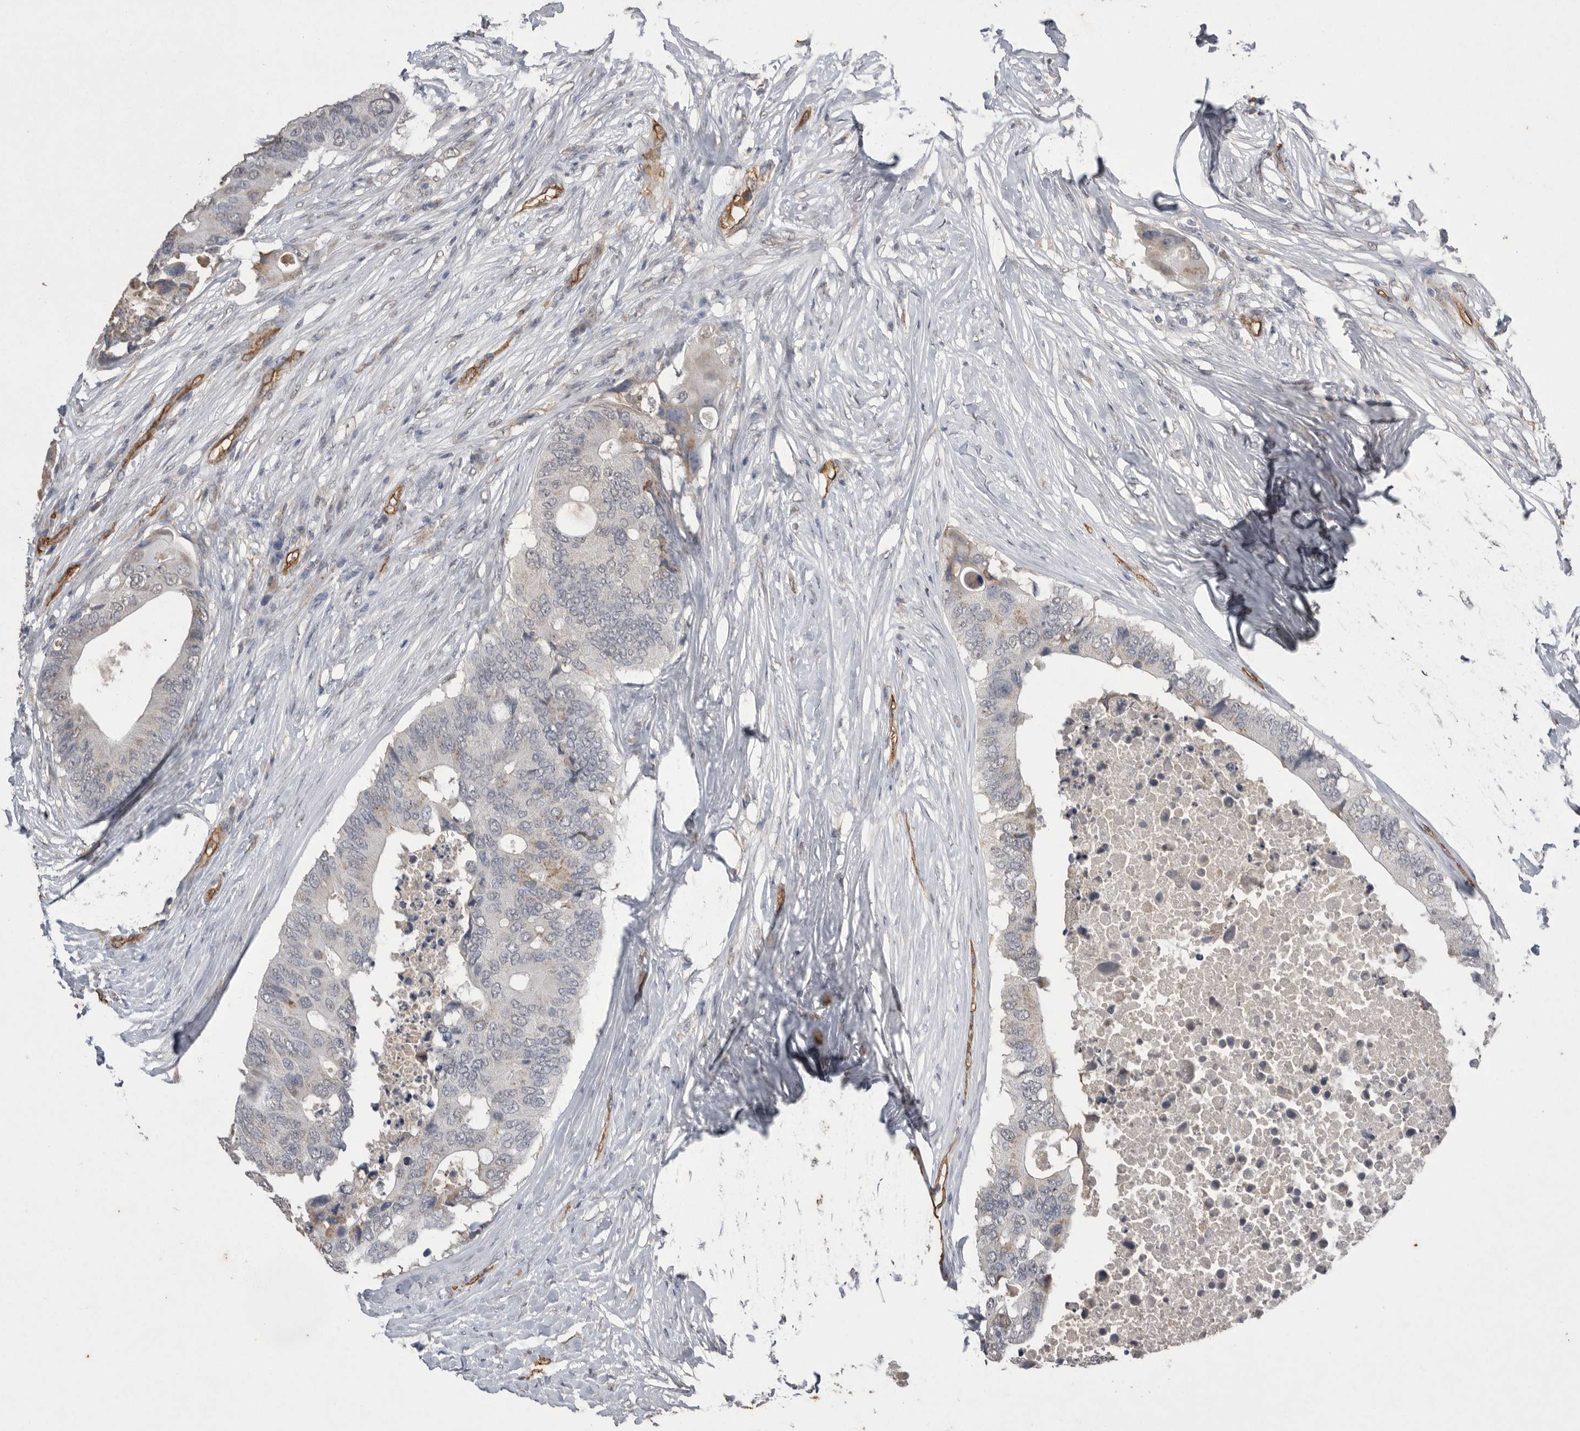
{"staining": {"intensity": "negative", "quantity": "none", "location": "none"}, "tissue": "colorectal cancer", "cell_type": "Tumor cells", "image_type": "cancer", "snomed": [{"axis": "morphology", "description": "Adenocarcinoma, NOS"}, {"axis": "topography", "description": "Colon"}], "caption": "Colorectal cancer was stained to show a protein in brown. There is no significant staining in tumor cells.", "gene": "IL27", "patient": {"sex": "male", "age": 71}}